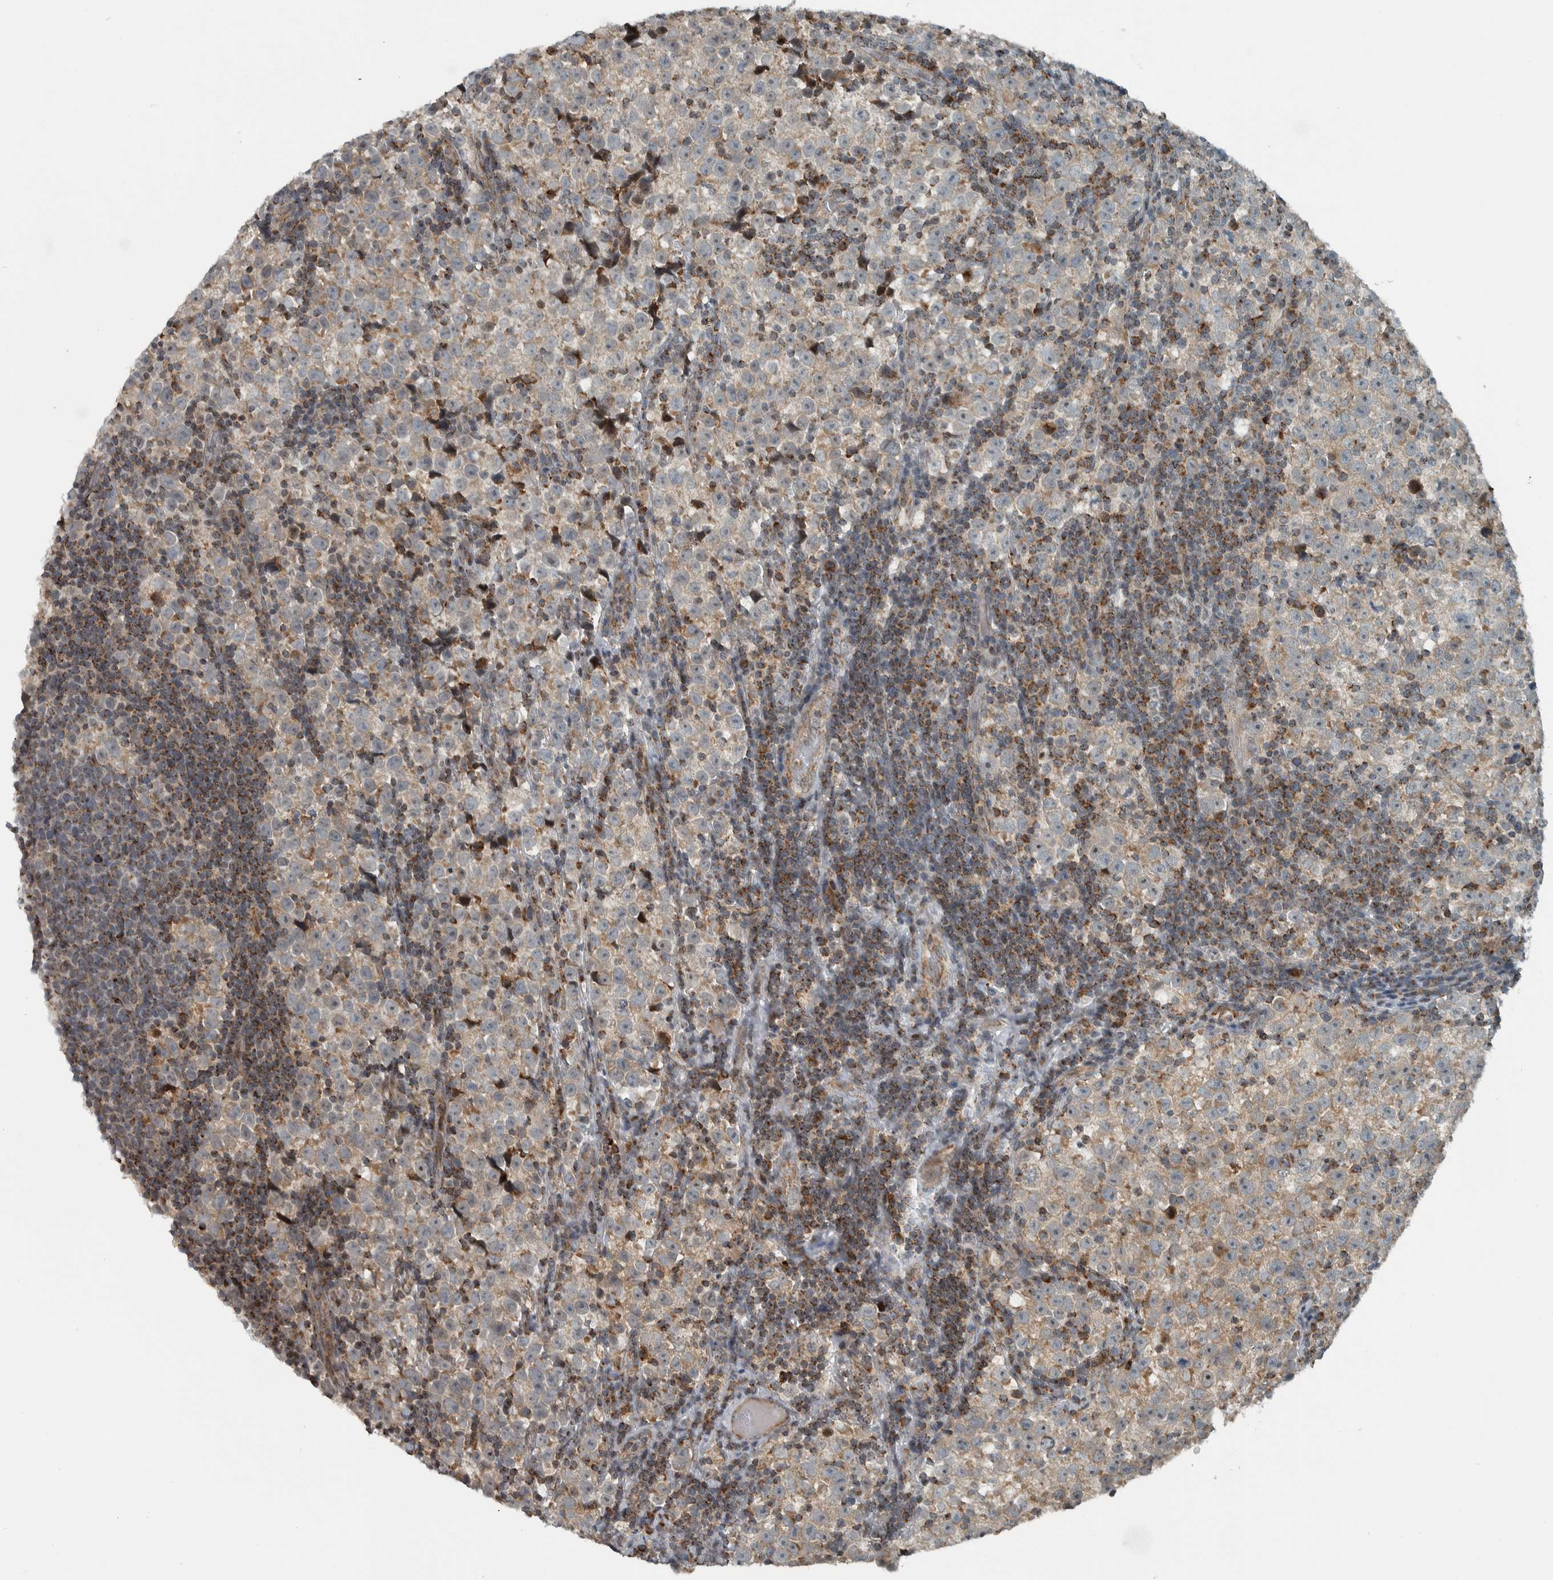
{"staining": {"intensity": "weak", "quantity": ">75%", "location": "cytoplasmic/membranous"}, "tissue": "testis cancer", "cell_type": "Tumor cells", "image_type": "cancer", "snomed": [{"axis": "morphology", "description": "Normal tissue, NOS"}, {"axis": "morphology", "description": "Seminoma, NOS"}, {"axis": "topography", "description": "Testis"}], "caption": "Weak cytoplasmic/membranous expression for a protein is present in about >75% of tumor cells of testis cancer using immunohistochemistry.", "gene": "PPM1K", "patient": {"sex": "male", "age": 43}}